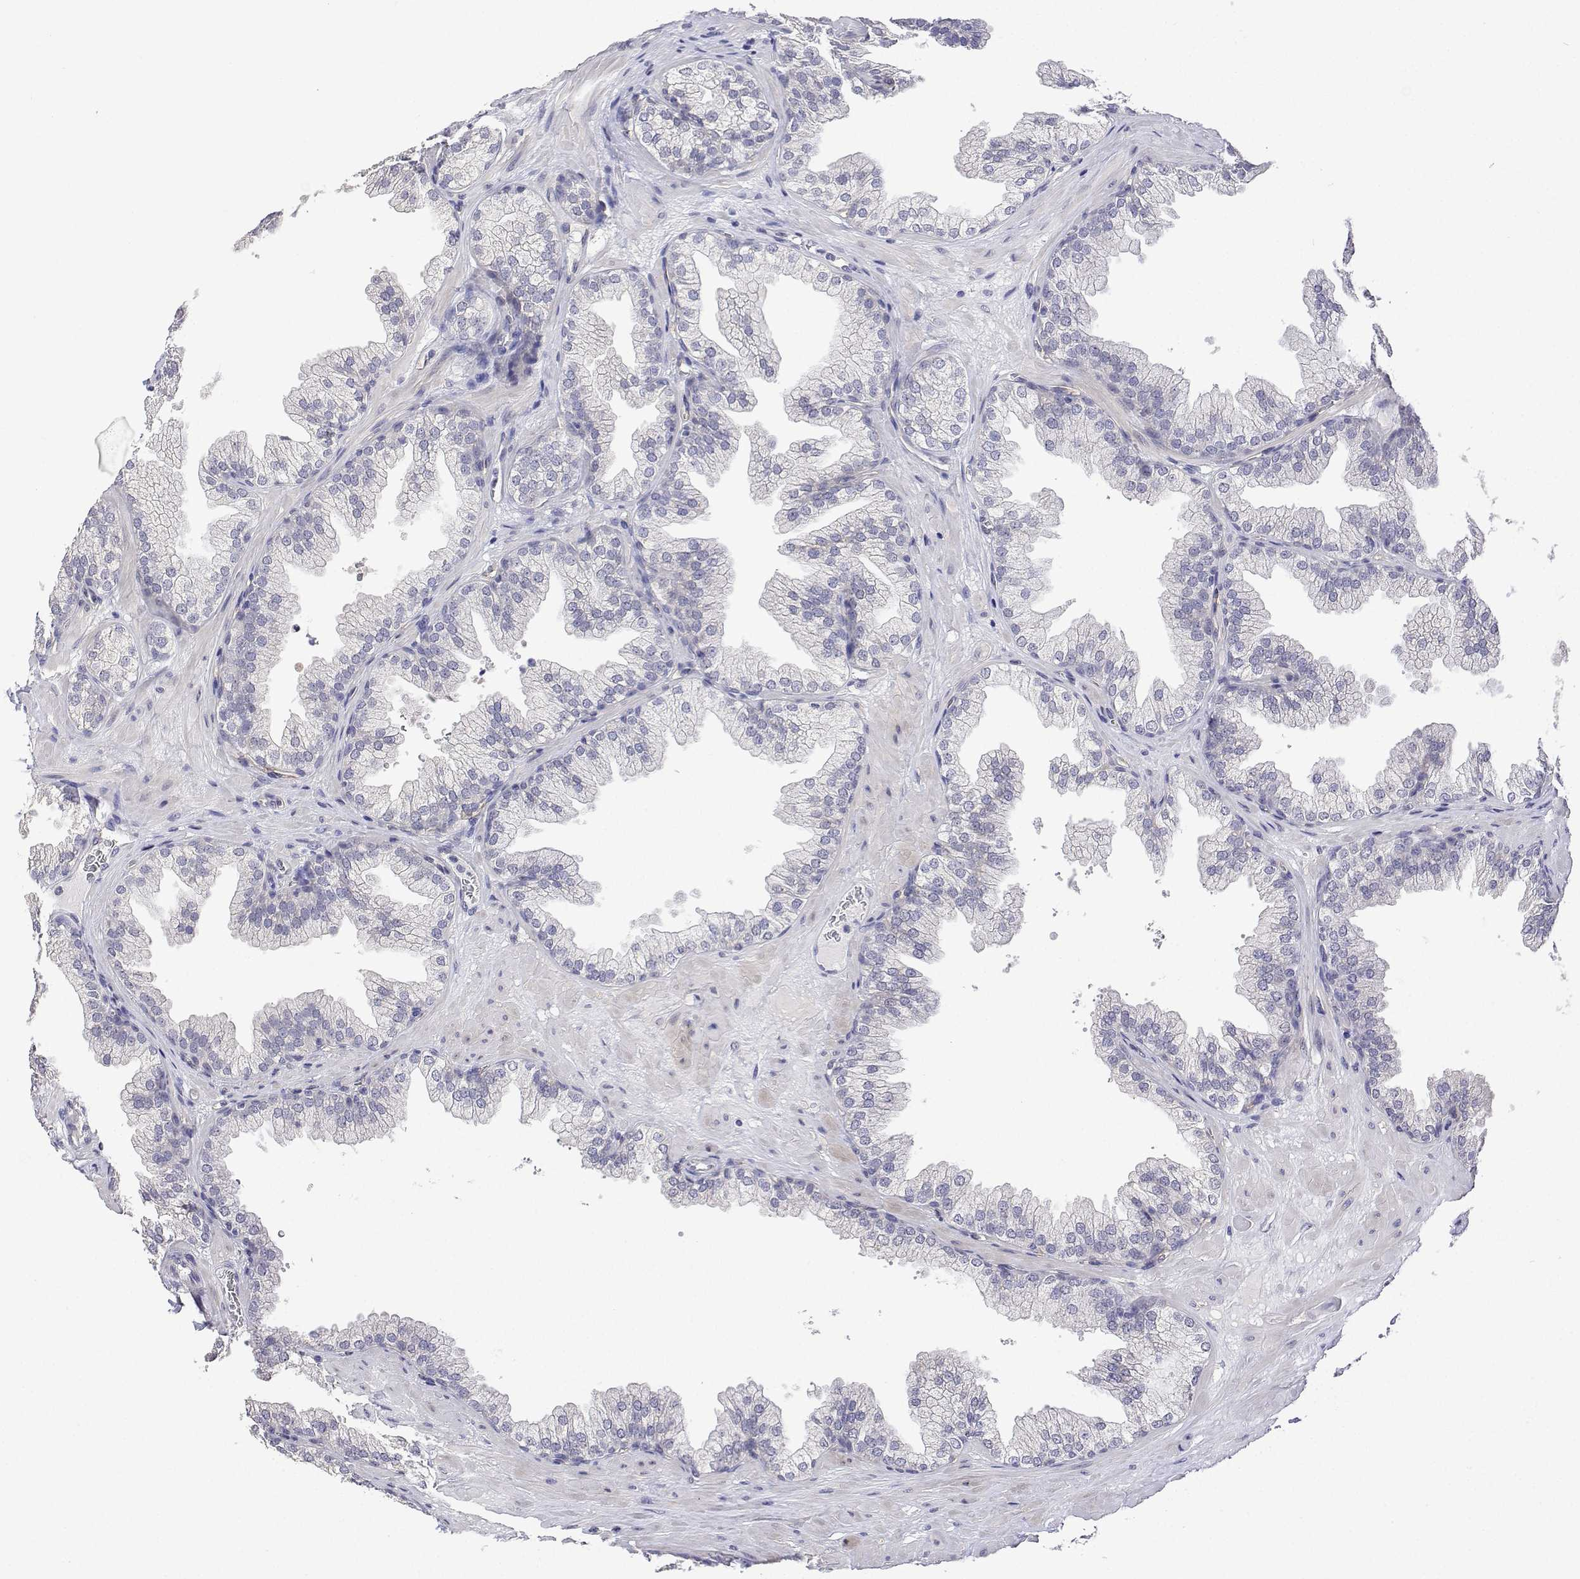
{"staining": {"intensity": "negative", "quantity": "none", "location": "none"}, "tissue": "prostate", "cell_type": "Glandular cells", "image_type": "normal", "snomed": [{"axis": "morphology", "description": "Normal tissue, NOS"}, {"axis": "topography", "description": "Prostate"}], "caption": "A histopathology image of prostate stained for a protein shows no brown staining in glandular cells.", "gene": "PLCB1", "patient": {"sex": "male", "age": 37}}